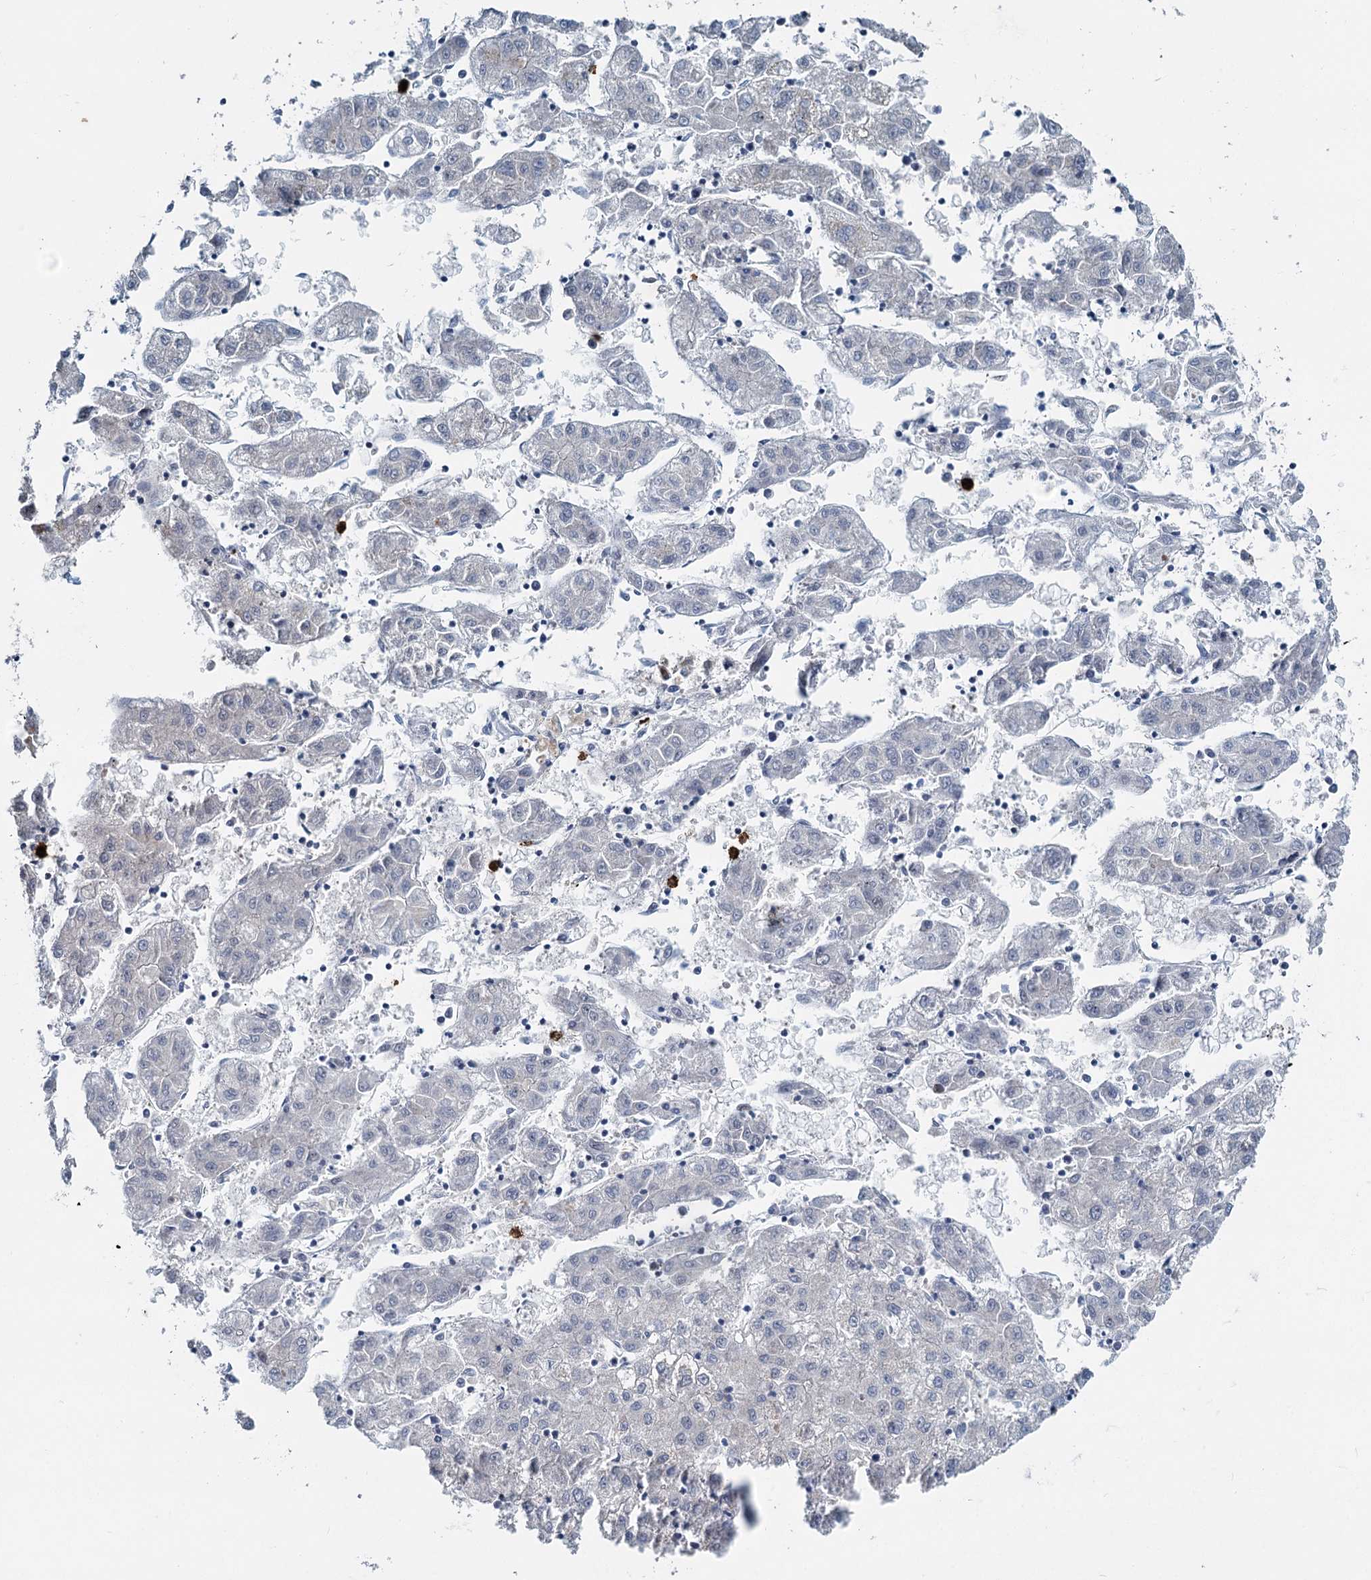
{"staining": {"intensity": "negative", "quantity": "none", "location": "none"}, "tissue": "liver cancer", "cell_type": "Tumor cells", "image_type": "cancer", "snomed": [{"axis": "morphology", "description": "Carcinoma, Hepatocellular, NOS"}, {"axis": "topography", "description": "Liver"}], "caption": "Tumor cells show no significant positivity in liver cancer.", "gene": "ADCY2", "patient": {"sex": "male", "age": 72}}